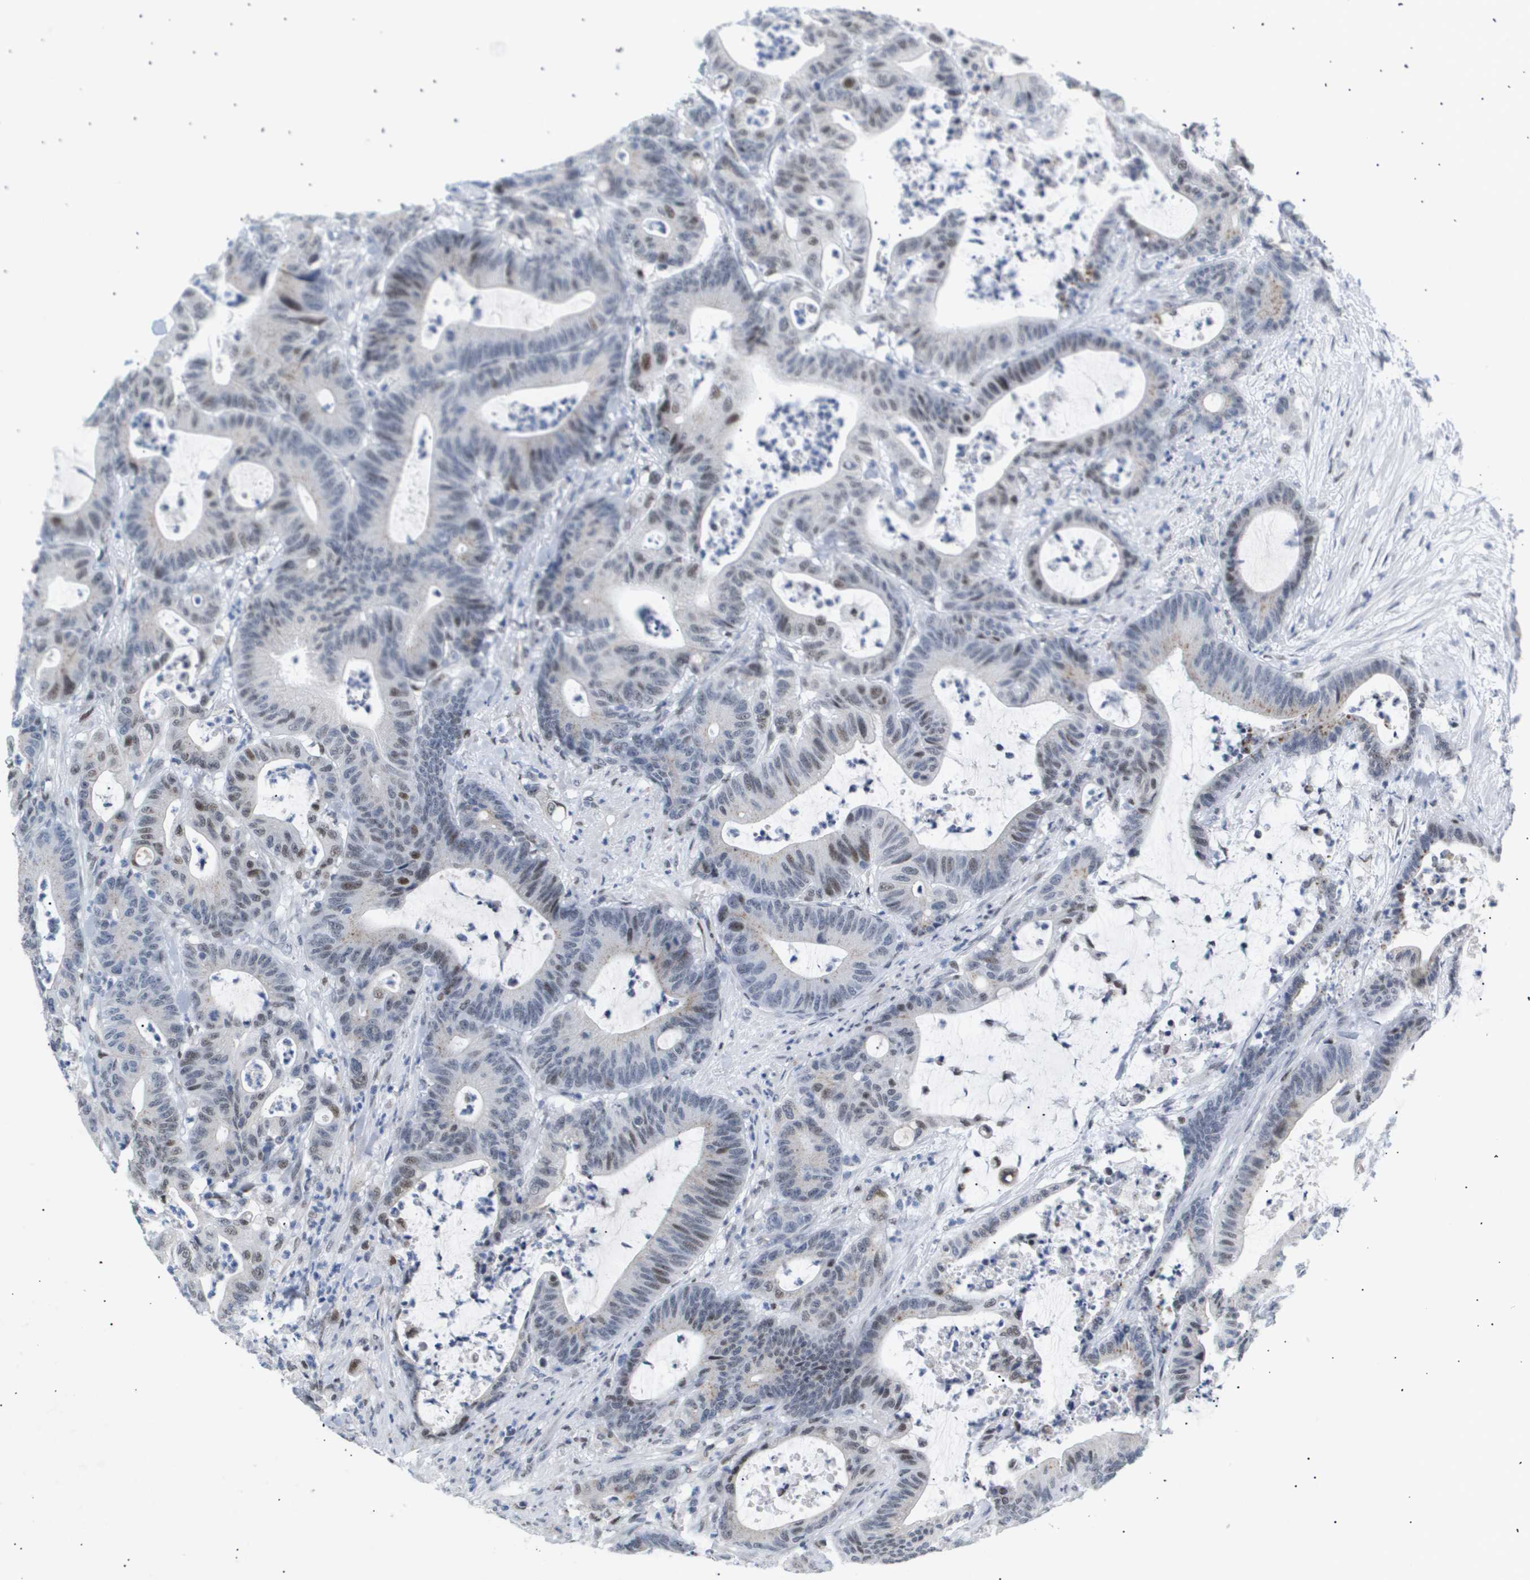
{"staining": {"intensity": "moderate", "quantity": "<25%", "location": "cytoplasmic/membranous,nuclear"}, "tissue": "colorectal cancer", "cell_type": "Tumor cells", "image_type": "cancer", "snomed": [{"axis": "morphology", "description": "Adenocarcinoma, NOS"}, {"axis": "topography", "description": "Colon"}], "caption": "The photomicrograph demonstrates a brown stain indicating the presence of a protein in the cytoplasmic/membranous and nuclear of tumor cells in colorectal cancer (adenocarcinoma).", "gene": "PPARD", "patient": {"sex": "female", "age": 84}}